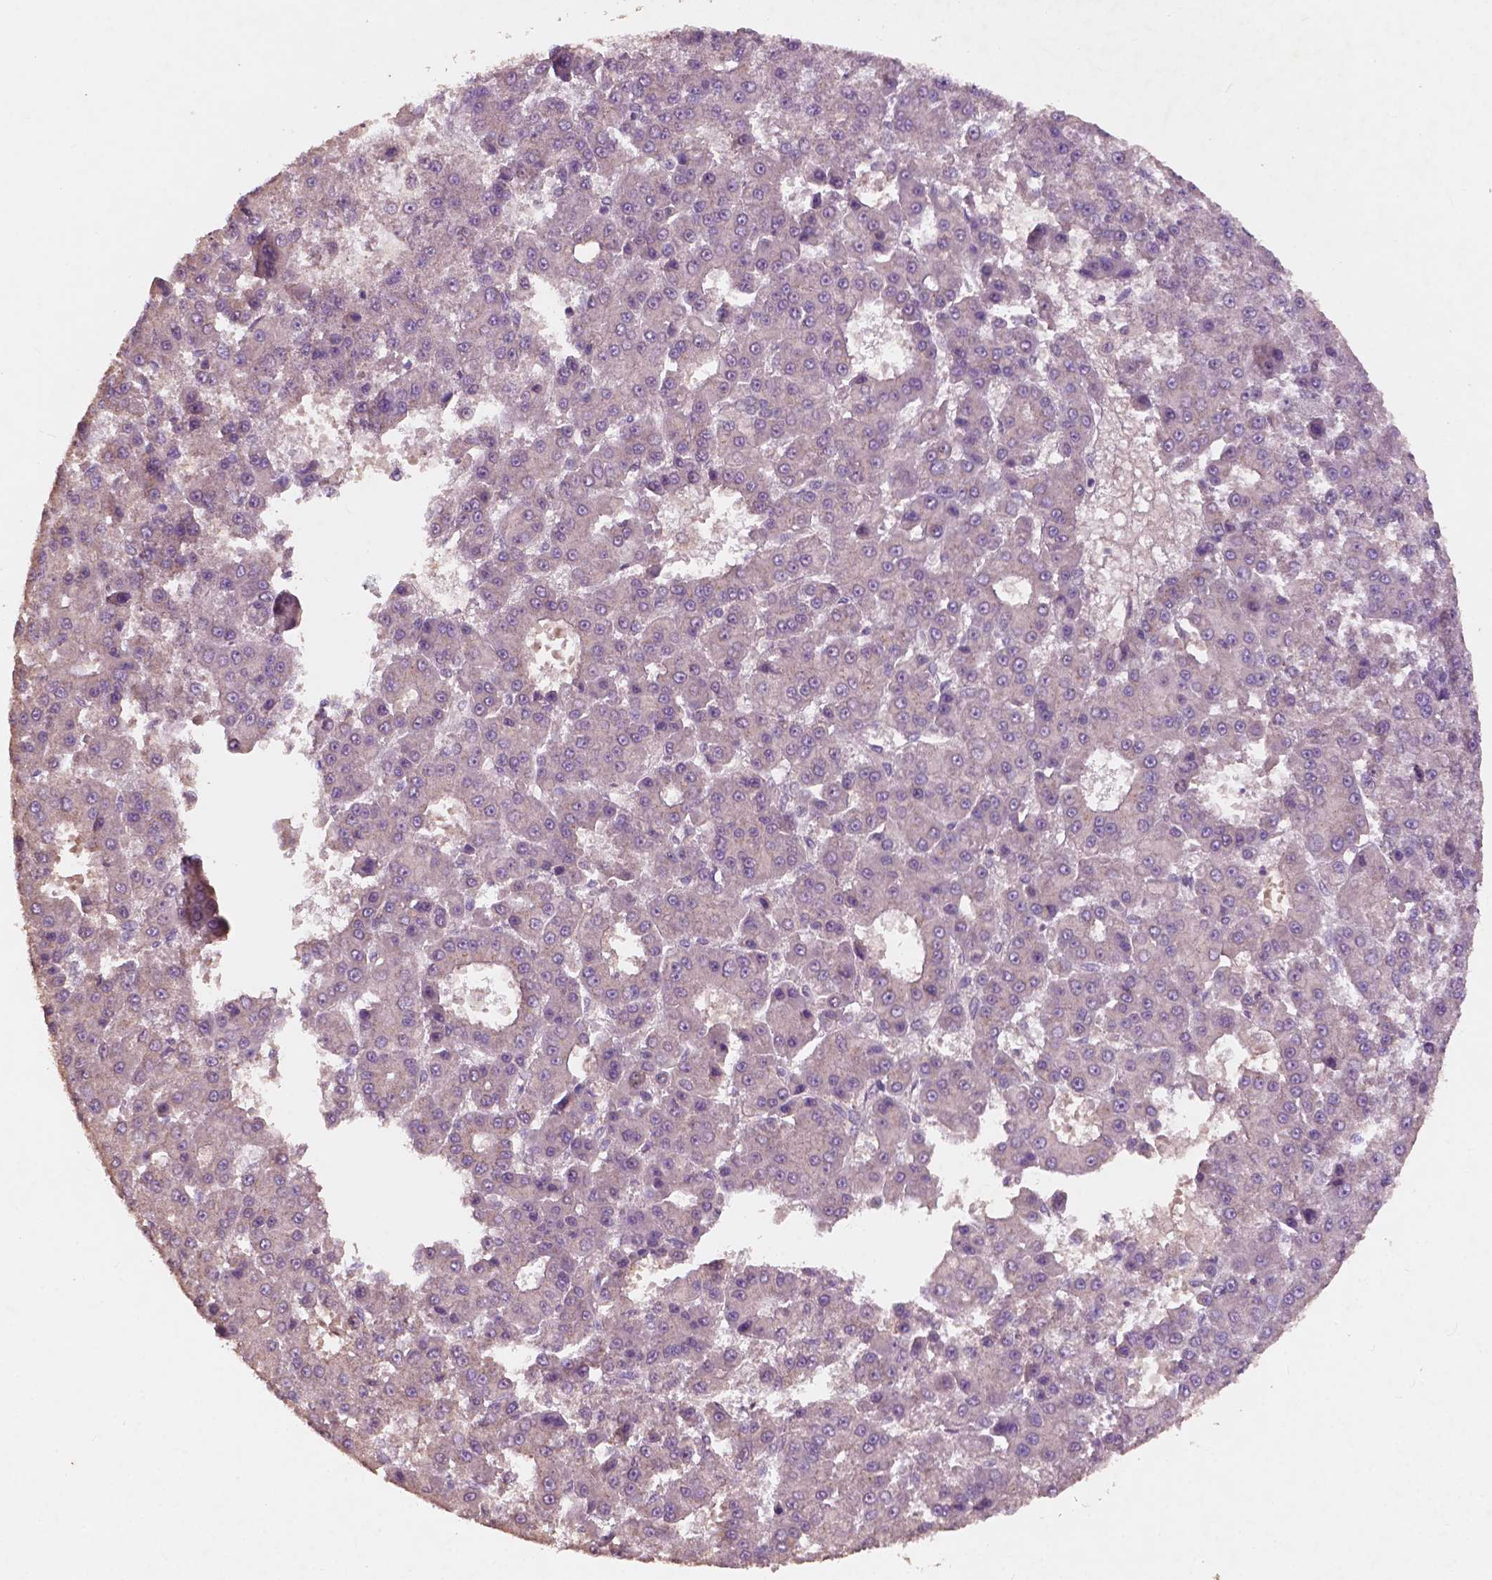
{"staining": {"intensity": "negative", "quantity": "none", "location": "none"}, "tissue": "liver cancer", "cell_type": "Tumor cells", "image_type": "cancer", "snomed": [{"axis": "morphology", "description": "Carcinoma, Hepatocellular, NOS"}, {"axis": "topography", "description": "Liver"}], "caption": "The IHC micrograph has no significant positivity in tumor cells of liver cancer (hepatocellular carcinoma) tissue.", "gene": "CHPT1", "patient": {"sex": "male", "age": 70}}